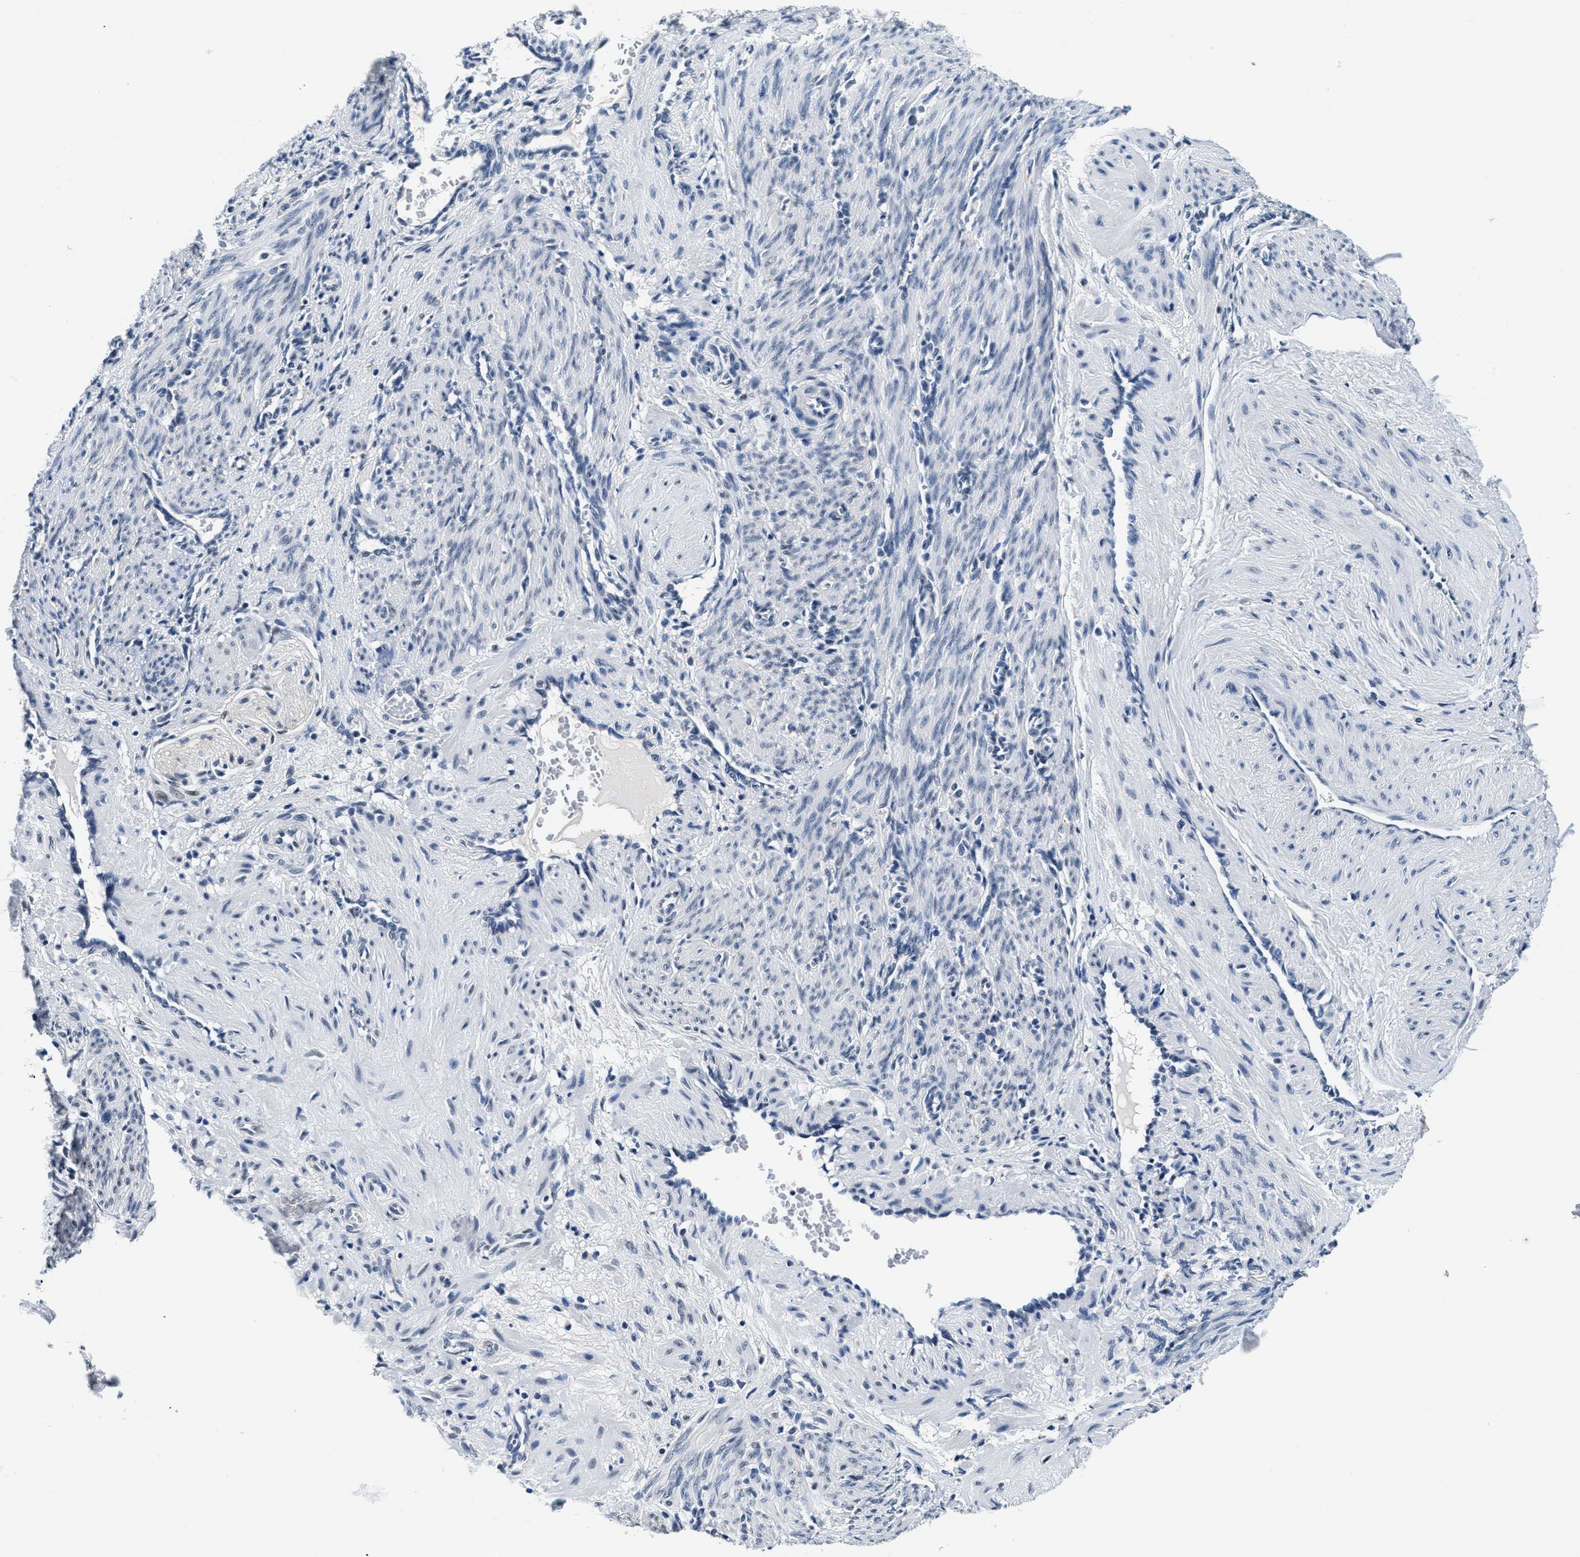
{"staining": {"intensity": "negative", "quantity": "none", "location": "none"}, "tissue": "smooth muscle", "cell_type": "Smooth muscle cells", "image_type": "normal", "snomed": [{"axis": "morphology", "description": "Normal tissue, NOS"}, {"axis": "topography", "description": "Endometrium"}], "caption": "Smooth muscle cells show no significant protein expression in normal smooth muscle. (Brightfield microscopy of DAB (3,3'-diaminobenzidine) immunohistochemistry at high magnification).", "gene": "HS3ST2", "patient": {"sex": "female", "age": 33}}